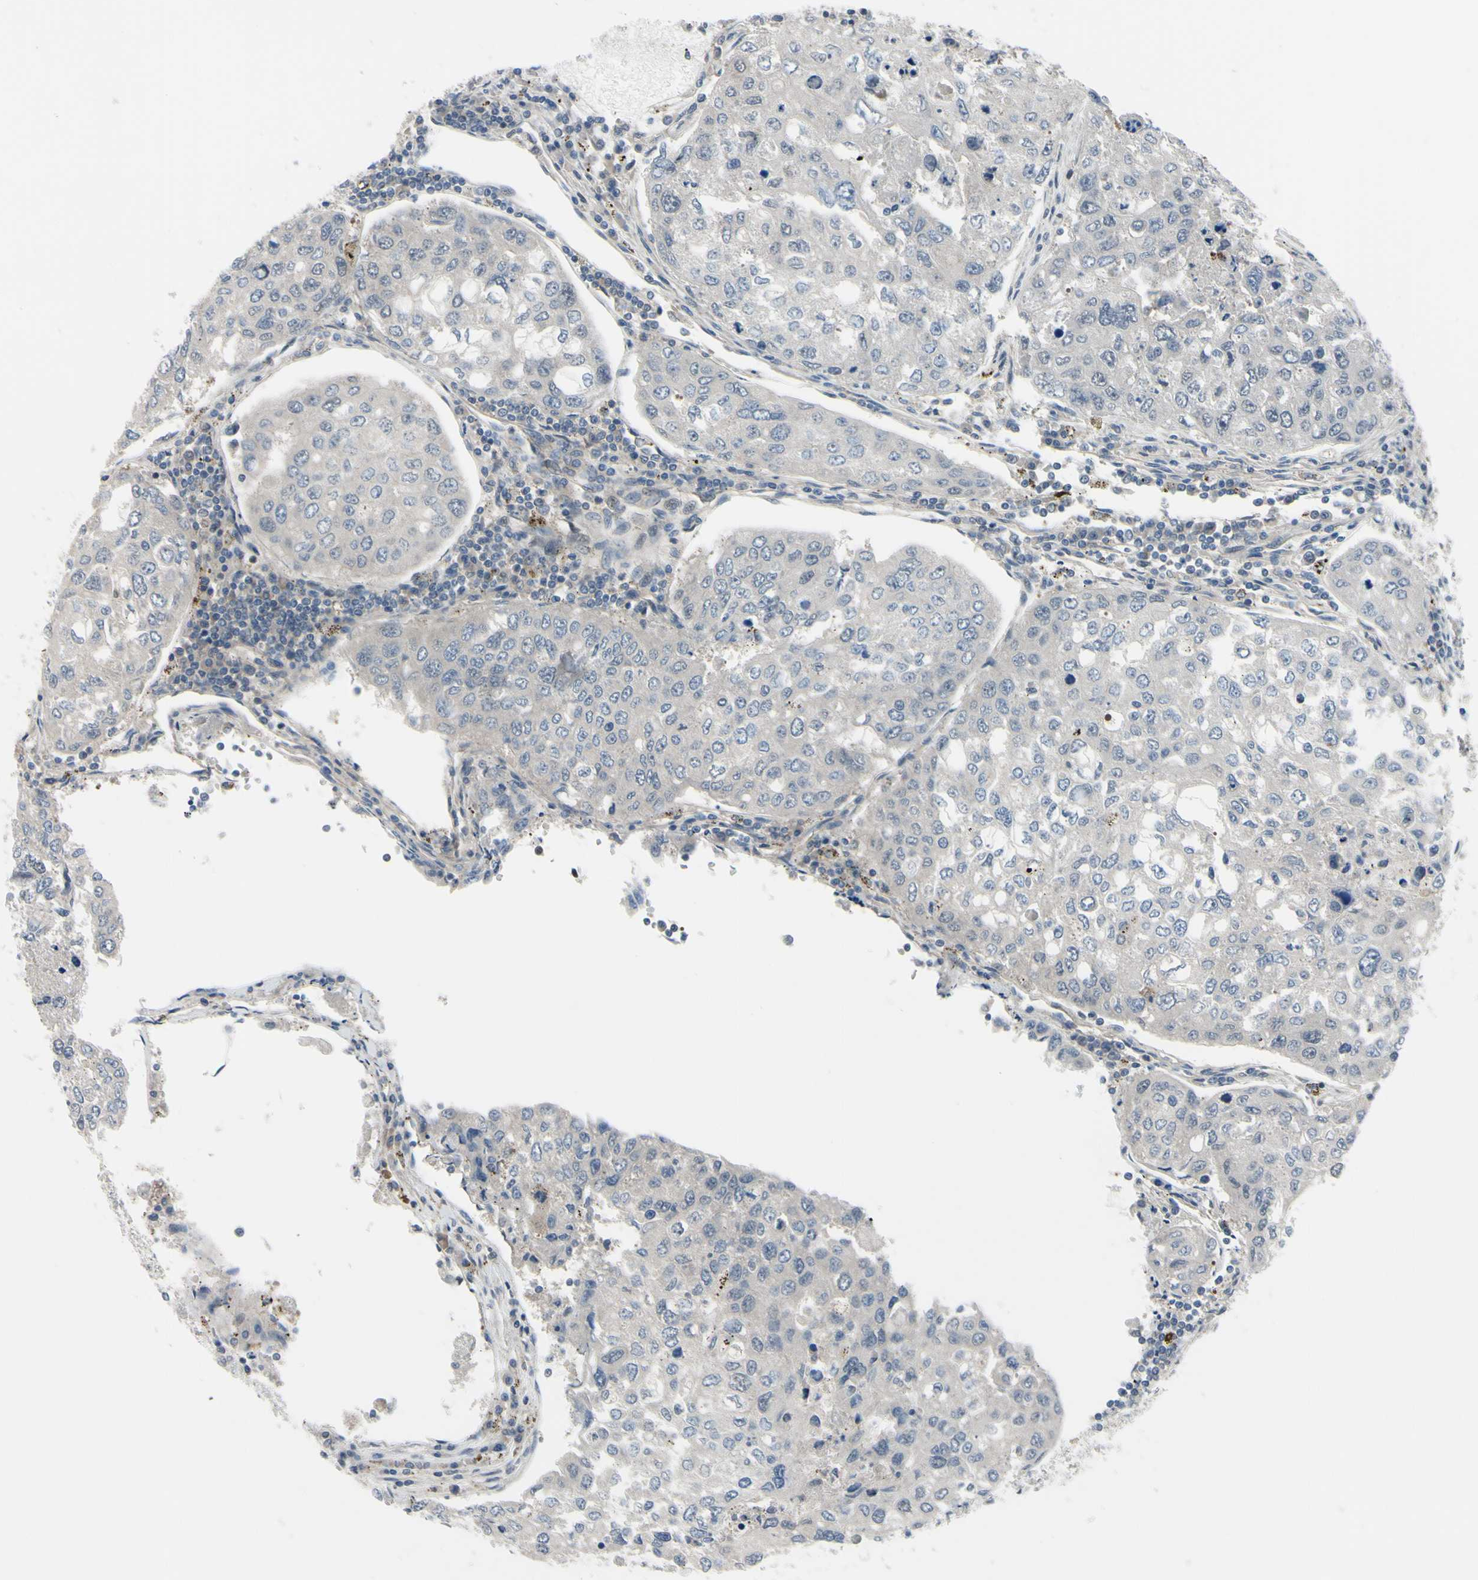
{"staining": {"intensity": "negative", "quantity": "none", "location": "none"}, "tissue": "urothelial cancer", "cell_type": "Tumor cells", "image_type": "cancer", "snomed": [{"axis": "morphology", "description": "Urothelial carcinoma, High grade"}, {"axis": "topography", "description": "Lymph node"}, {"axis": "topography", "description": "Urinary bladder"}], "caption": "Urothelial cancer was stained to show a protein in brown. There is no significant expression in tumor cells.", "gene": "COMMD9", "patient": {"sex": "male", "age": 51}}